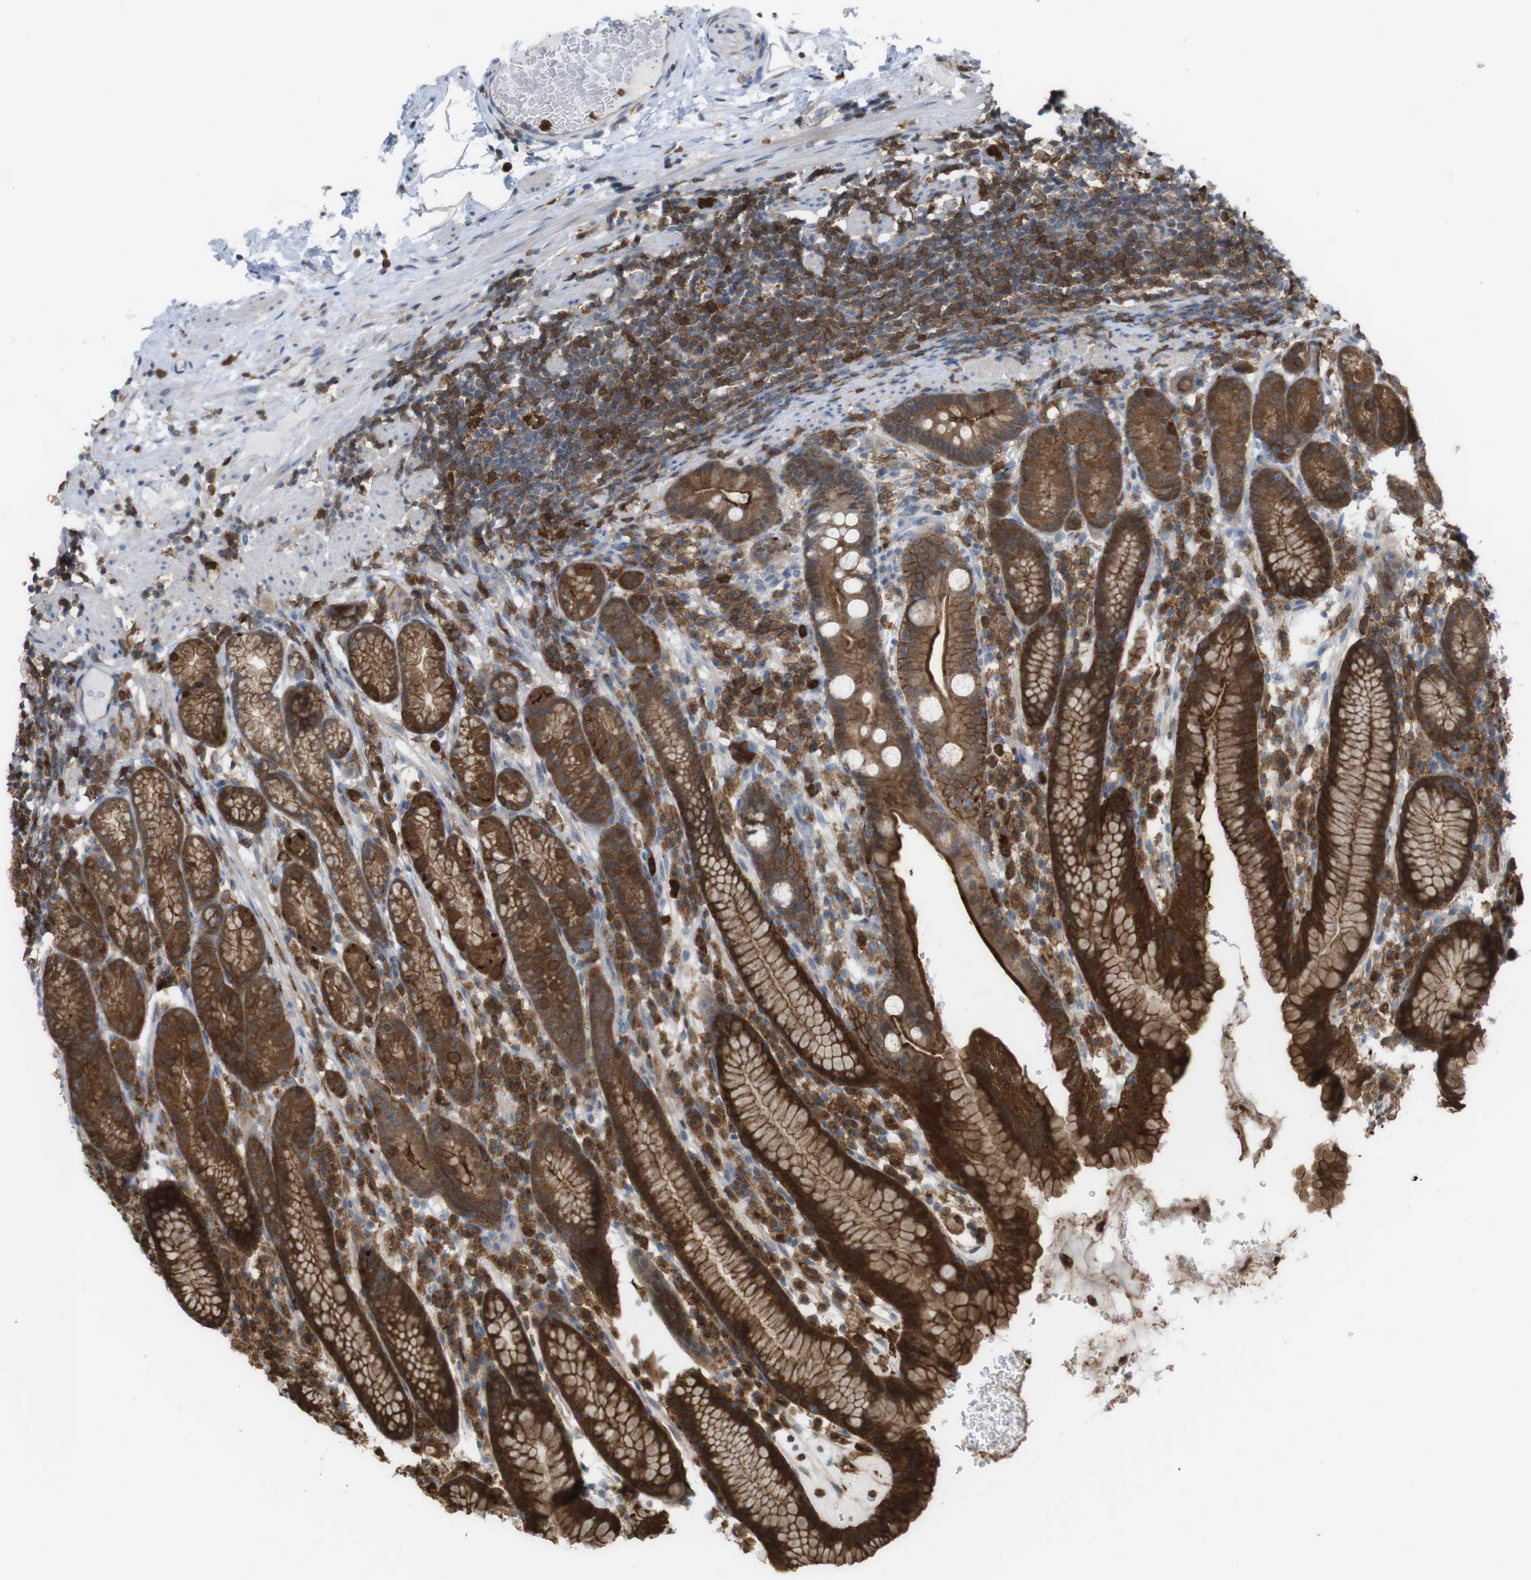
{"staining": {"intensity": "strong", "quantity": ">75%", "location": "cytoplasmic/membranous"}, "tissue": "stomach", "cell_type": "Glandular cells", "image_type": "normal", "snomed": [{"axis": "morphology", "description": "Normal tissue, NOS"}, {"axis": "topography", "description": "Stomach, lower"}], "caption": "Normal stomach was stained to show a protein in brown. There is high levels of strong cytoplasmic/membranous staining in about >75% of glandular cells. (DAB (3,3'-diaminobenzidine) IHC, brown staining for protein, blue staining for nuclei).", "gene": "PRKCD", "patient": {"sex": "male", "age": 52}}